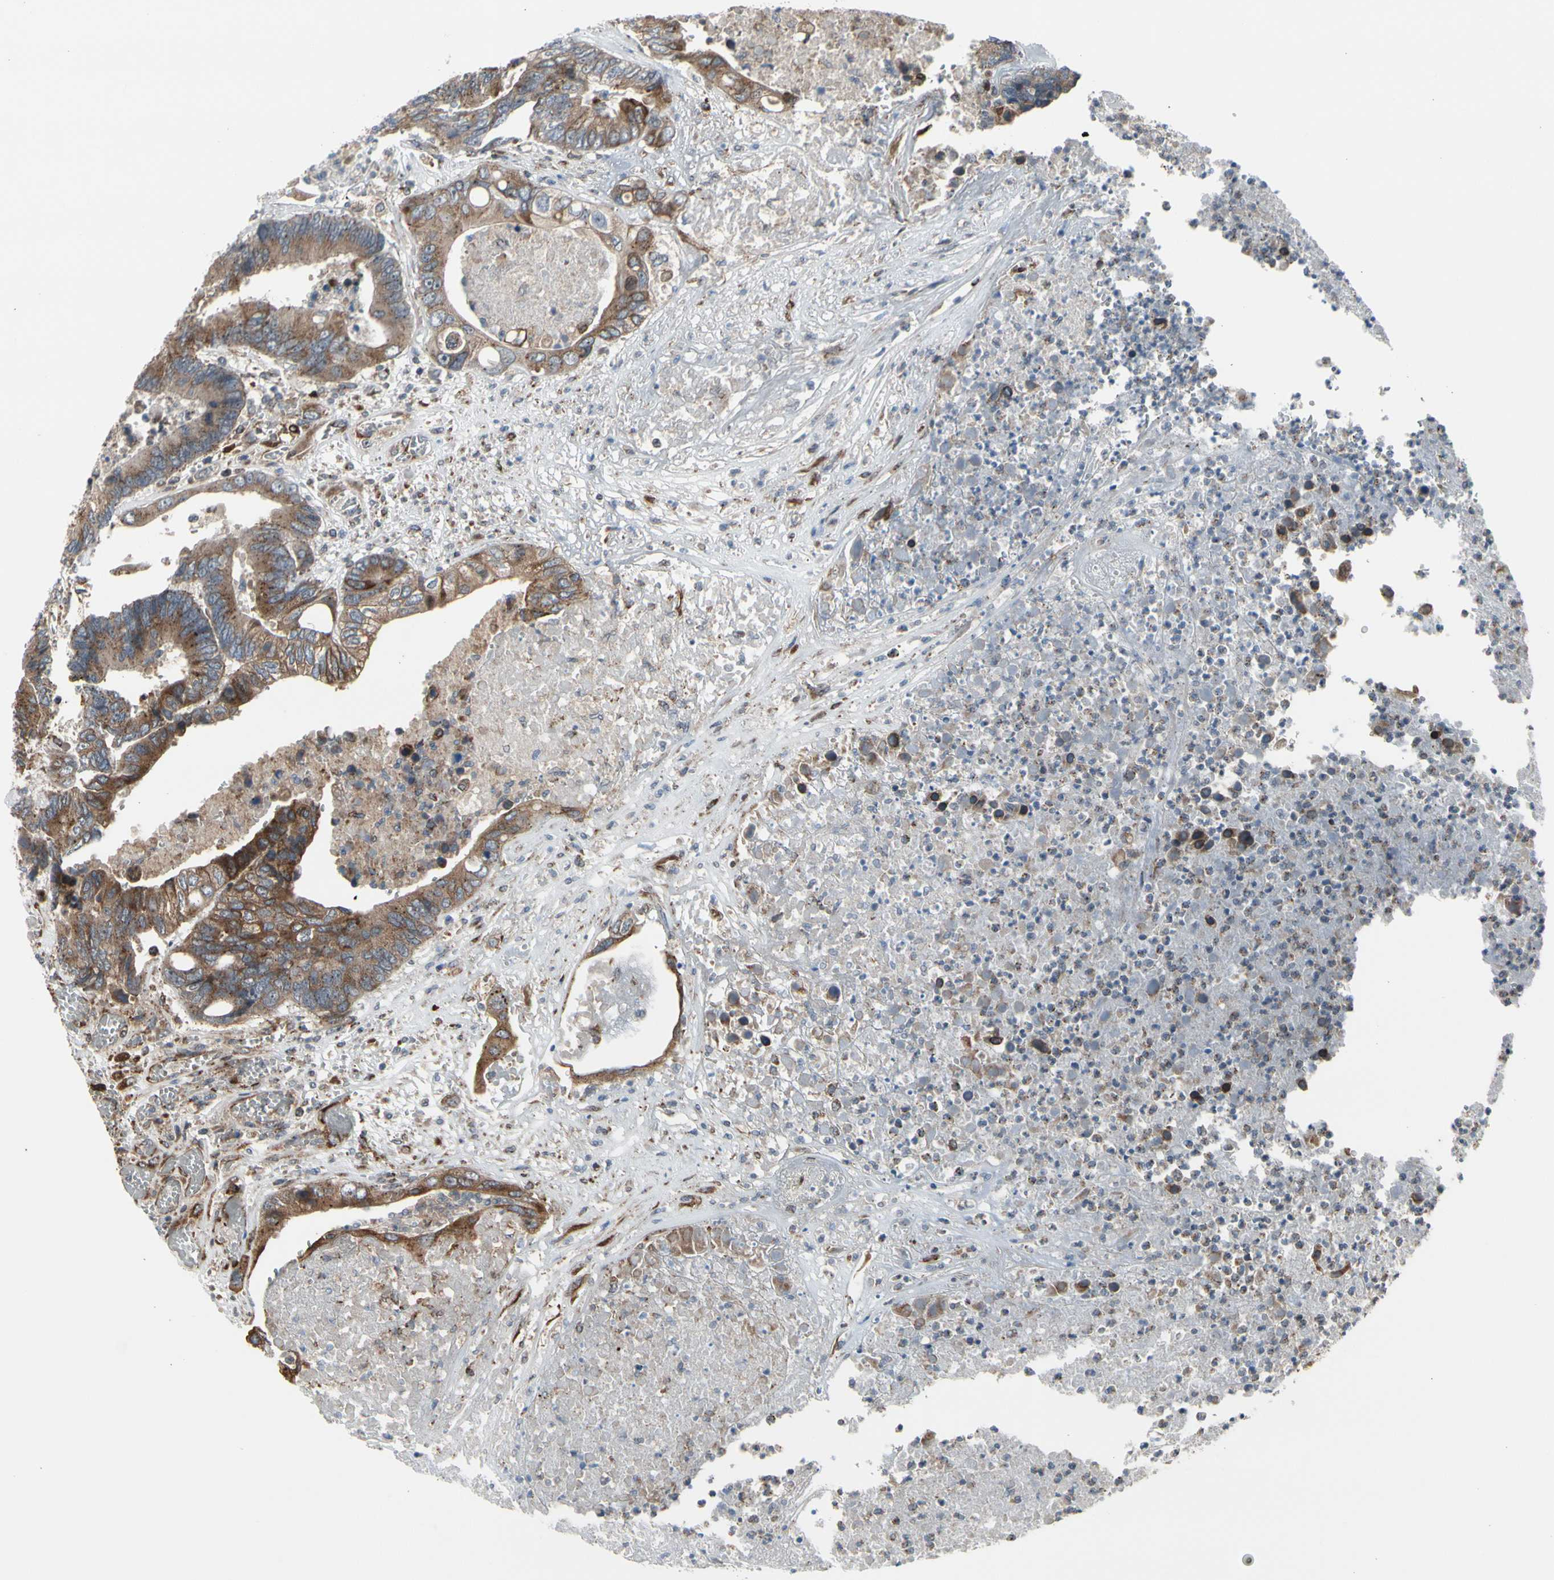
{"staining": {"intensity": "moderate", "quantity": ">75%", "location": "cytoplasmic/membranous"}, "tissue": "colorectal cancer", "cell_type": "Tumor cells", "image_type": "cancer", "snomed": [{"axis": "morphology", "description": "Adenocarcinoma, NOS"}, {"axis": "topography", "description": "Rectum"}], "caption": "Immunohistochemical staining of human adenocarcinoma (colorectal) exhibits moderate cytoplasmic/membranous protein staining in about >75% of tumor cells.", "gene": "SLC39A9", "patient": {"sex": "male", "age": 55}}